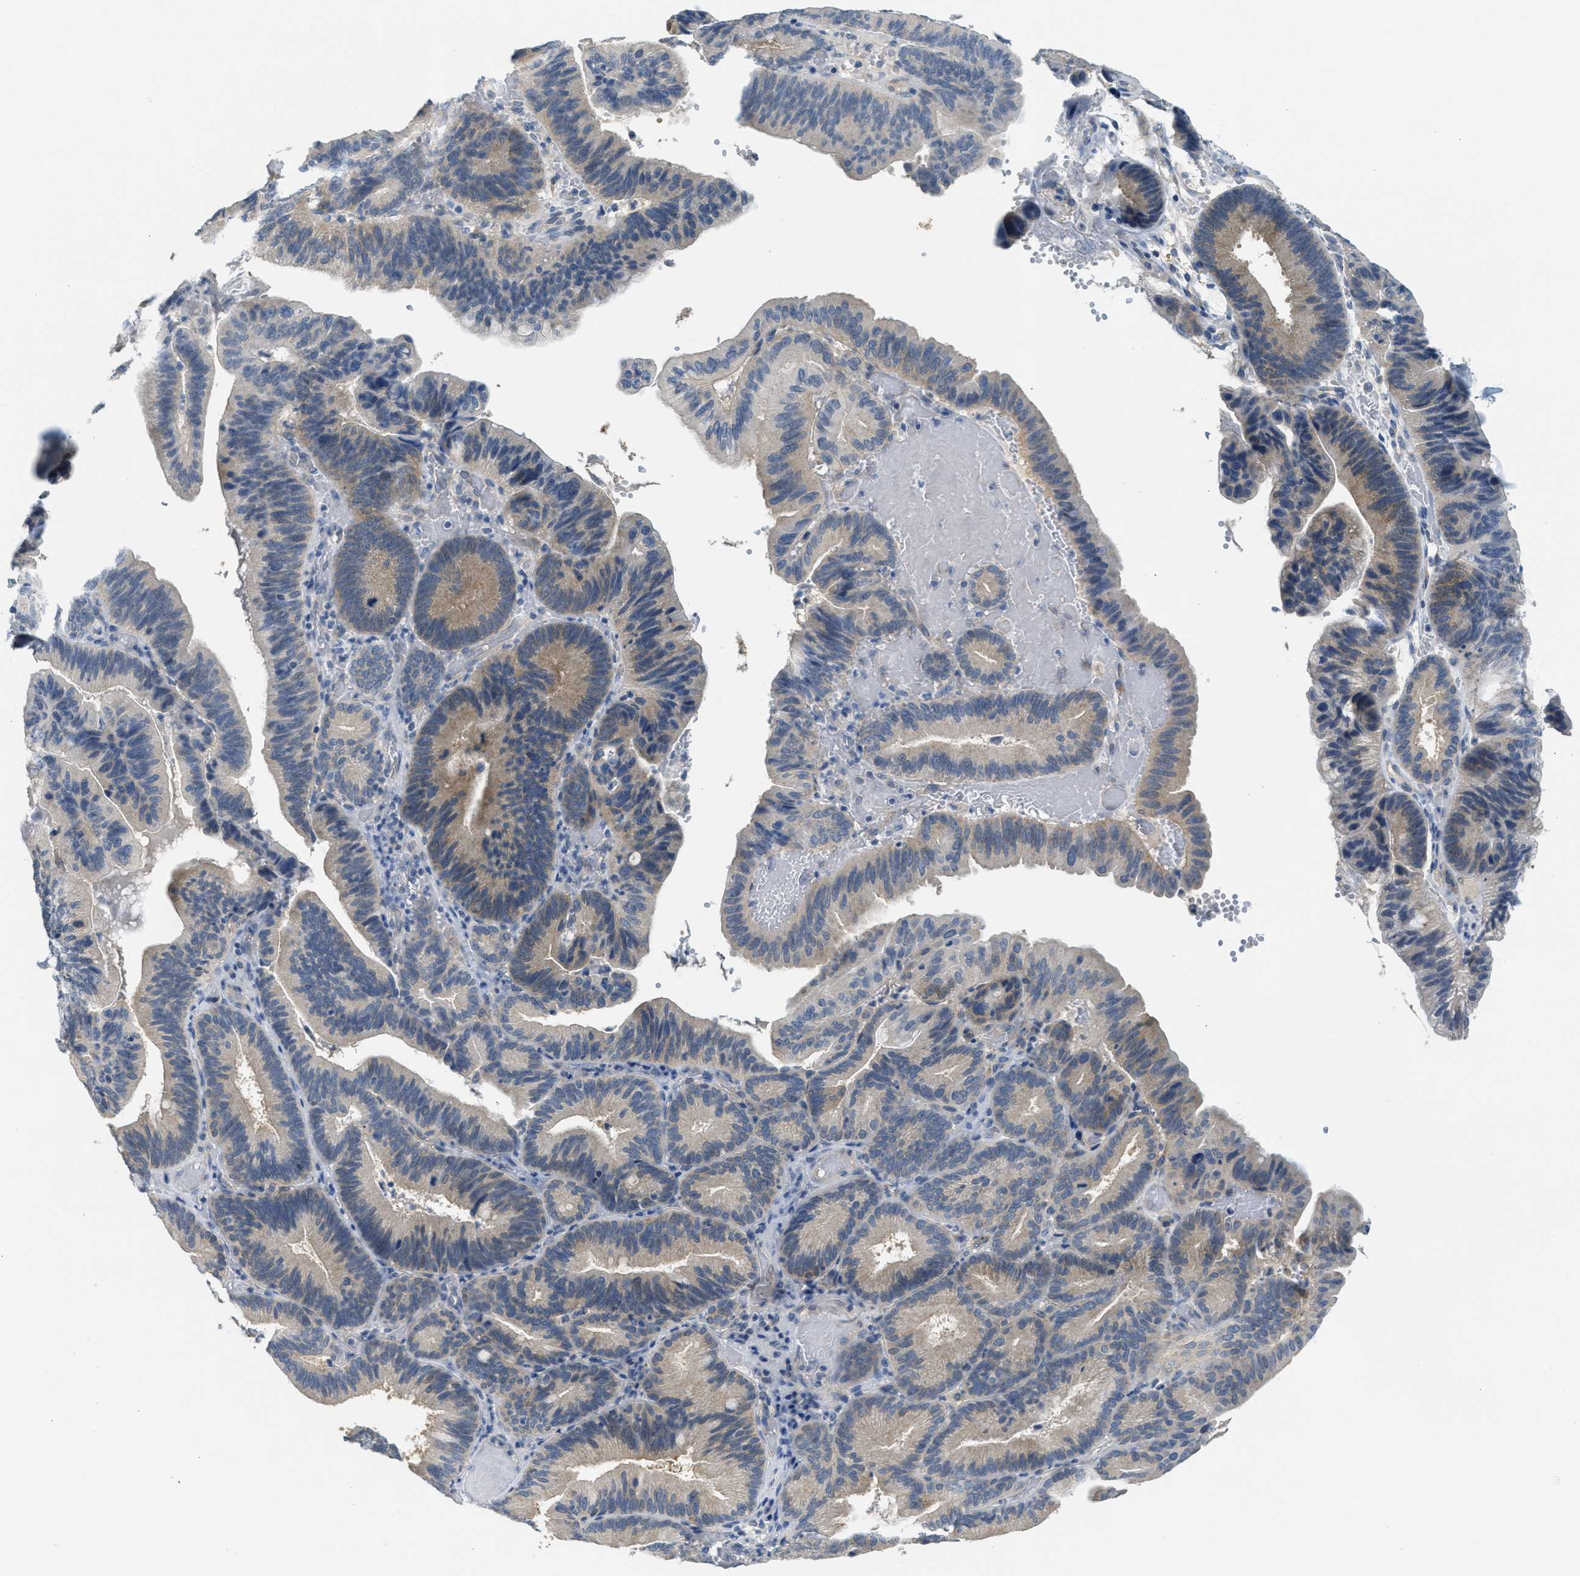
{"staining": {"intensity": "weak", "quantity": ">75%", "location": "cytoplasmic/membranous"}, "tissue": "pancreatic cancer", "cell_type": "Tumor cells", "image_type": "cancer", "snomed": [{"axis": "morphology", "description": "Adenocarcinoma, NOS"}, {"axis": "topography", "description": "Pancreas"}], "caption": "IHC image of pancreatic adenocarcinoma stained for a protein (brown), which shows low levels of weak cytoplasmic/membranous expression in approximately >75% of tumor cells.", "gene": "ZFYVE9", "patient": {"sex": "male", "age": 82}}